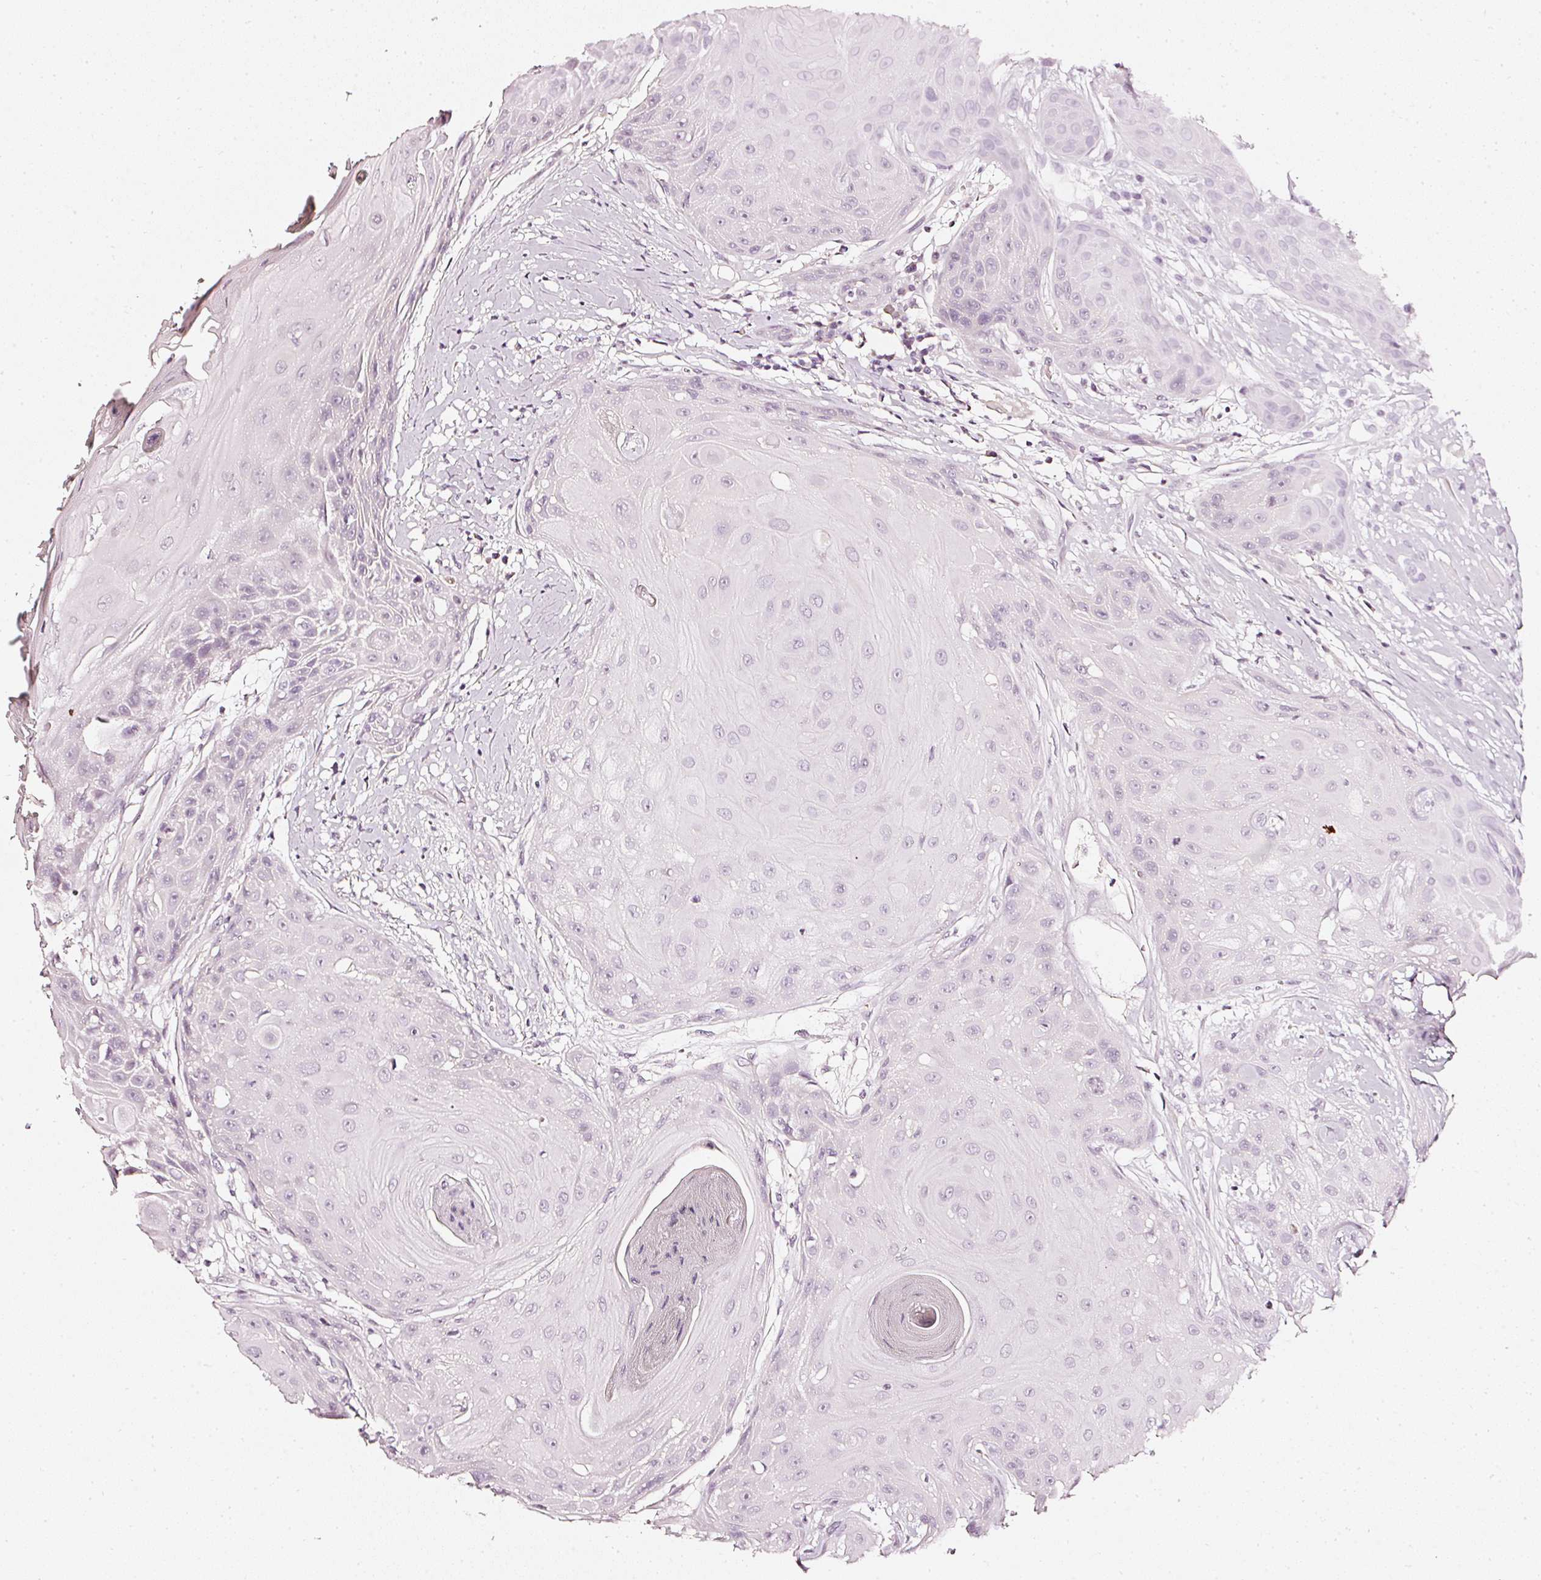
{"staining": {"intensity": "negative", "quantity": "none", "location": "none"}, "tissue": "head and neck cancer", "cell_type": "Tumor cells", "image_type": "cancer", "snomed": [{"axis": "morphology", "description": "Squamous cell carcinoma, NOS"}, {"axis": "topography", "description": "Head-Neck"}], "caption": "This is a photomicrograph of immunohistochemistry (IHC) staining of head and neck cancer, which shows no expression in tumor cells.", "gene": "CNP", "patient": {"sex": "female", "age": 73}}